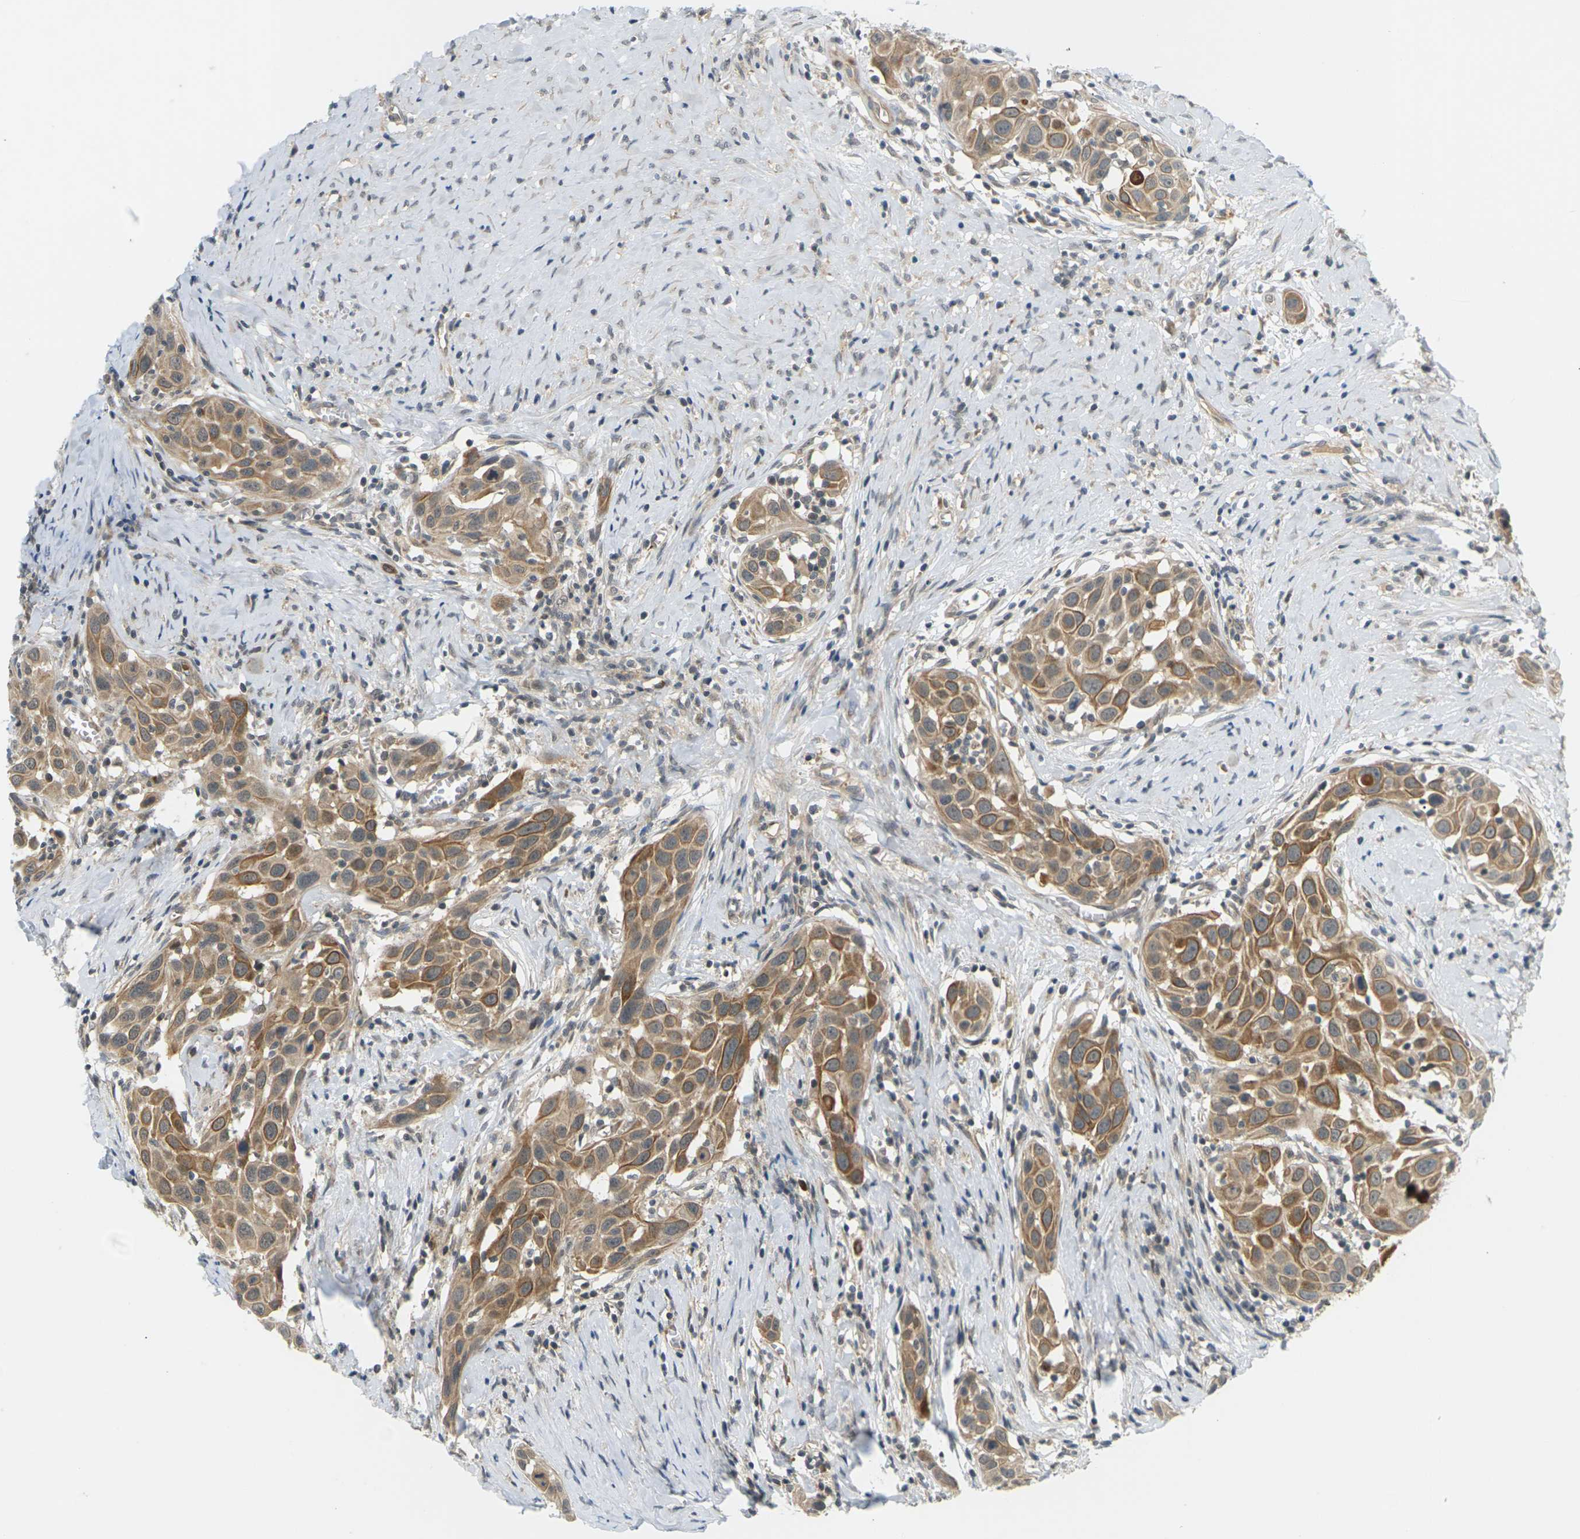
{"staining": {"intensity": "moderate", "quantity": ">75%", "location": "cytoplasmic/membranous"}, "tissue": "head and neck cancer", "cell_type": "Tumor cells", "image_type": "cancer", "snomed": [{"axis": "morphology", "description": "Squamous cell carcinoma, NOS"}, {"axis": "topography", "description": "Oral tissue"}, {"axis": "topography", "description": "Head-Neck"}], "caption": "Brown immunohistochemical staining in human head and neck cancer (squamous cell carcinoma) exhibits moderate cytoplasmic/membranous staining in about >75% of tumor cells.", "gene": "SOCS6", "patient": {"sex": "female", "age": 50}}